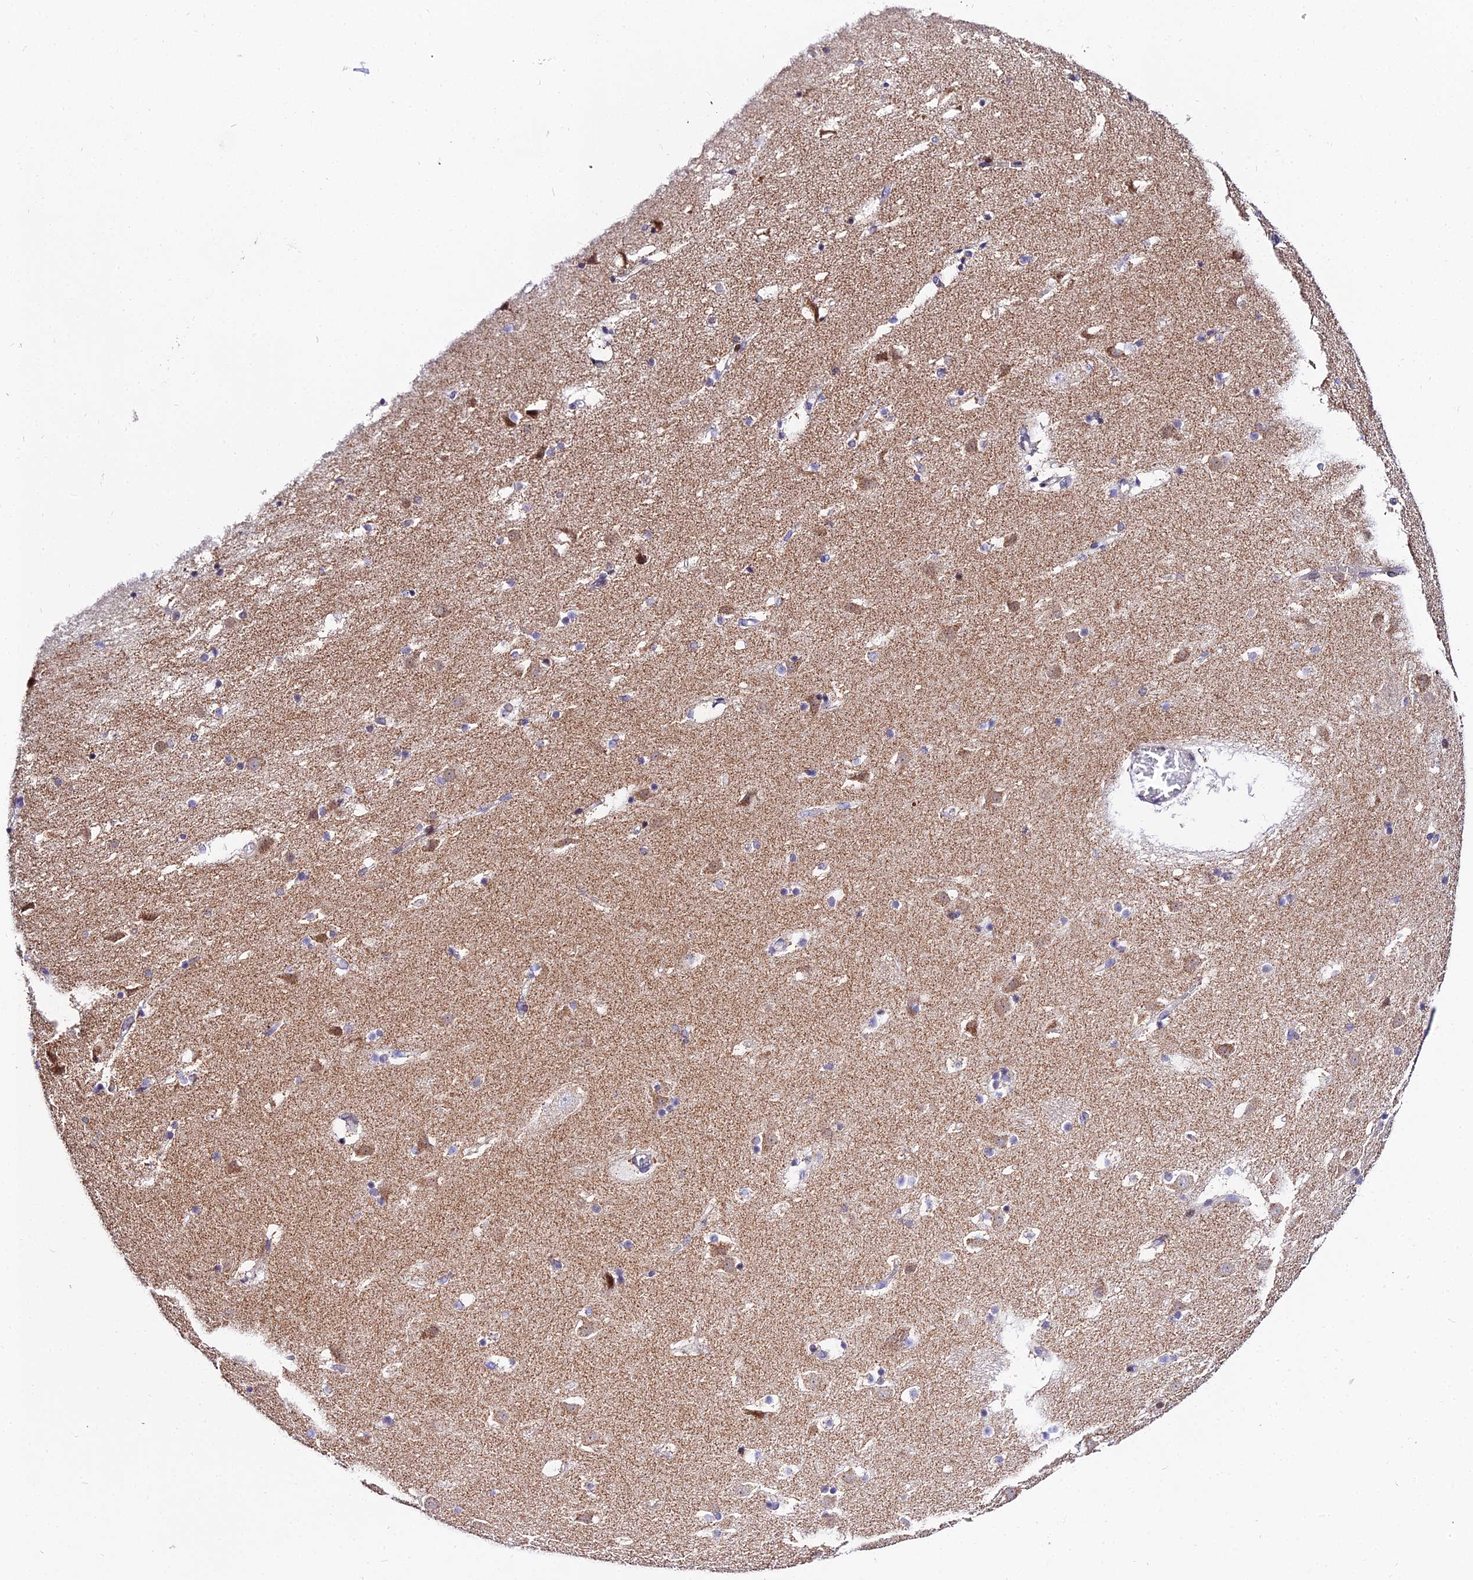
{"staining": {"intensity": "moderate", "quantity": "<25%", "location": "cytoplasmic/membranous"}, "tissue": "caudate", "cell_type": "Glial cells", "image_type": "normal", "snomed": [{"axis": "morphology", "description": "Normal tissue, NOS"}, {"axis": "topography", "description": "Lateral ventricle wall"}], "caption": "Immunohistochemical staining of normal caudate reveals low levels of moderate cytoplasmic/membranous positivity in about <25% of glial cells. (DAB = brown stain, brightfield microscopy at high magnification).", "gene": "ATP5PB", "patient": {"sex": "male", "age": 45}}